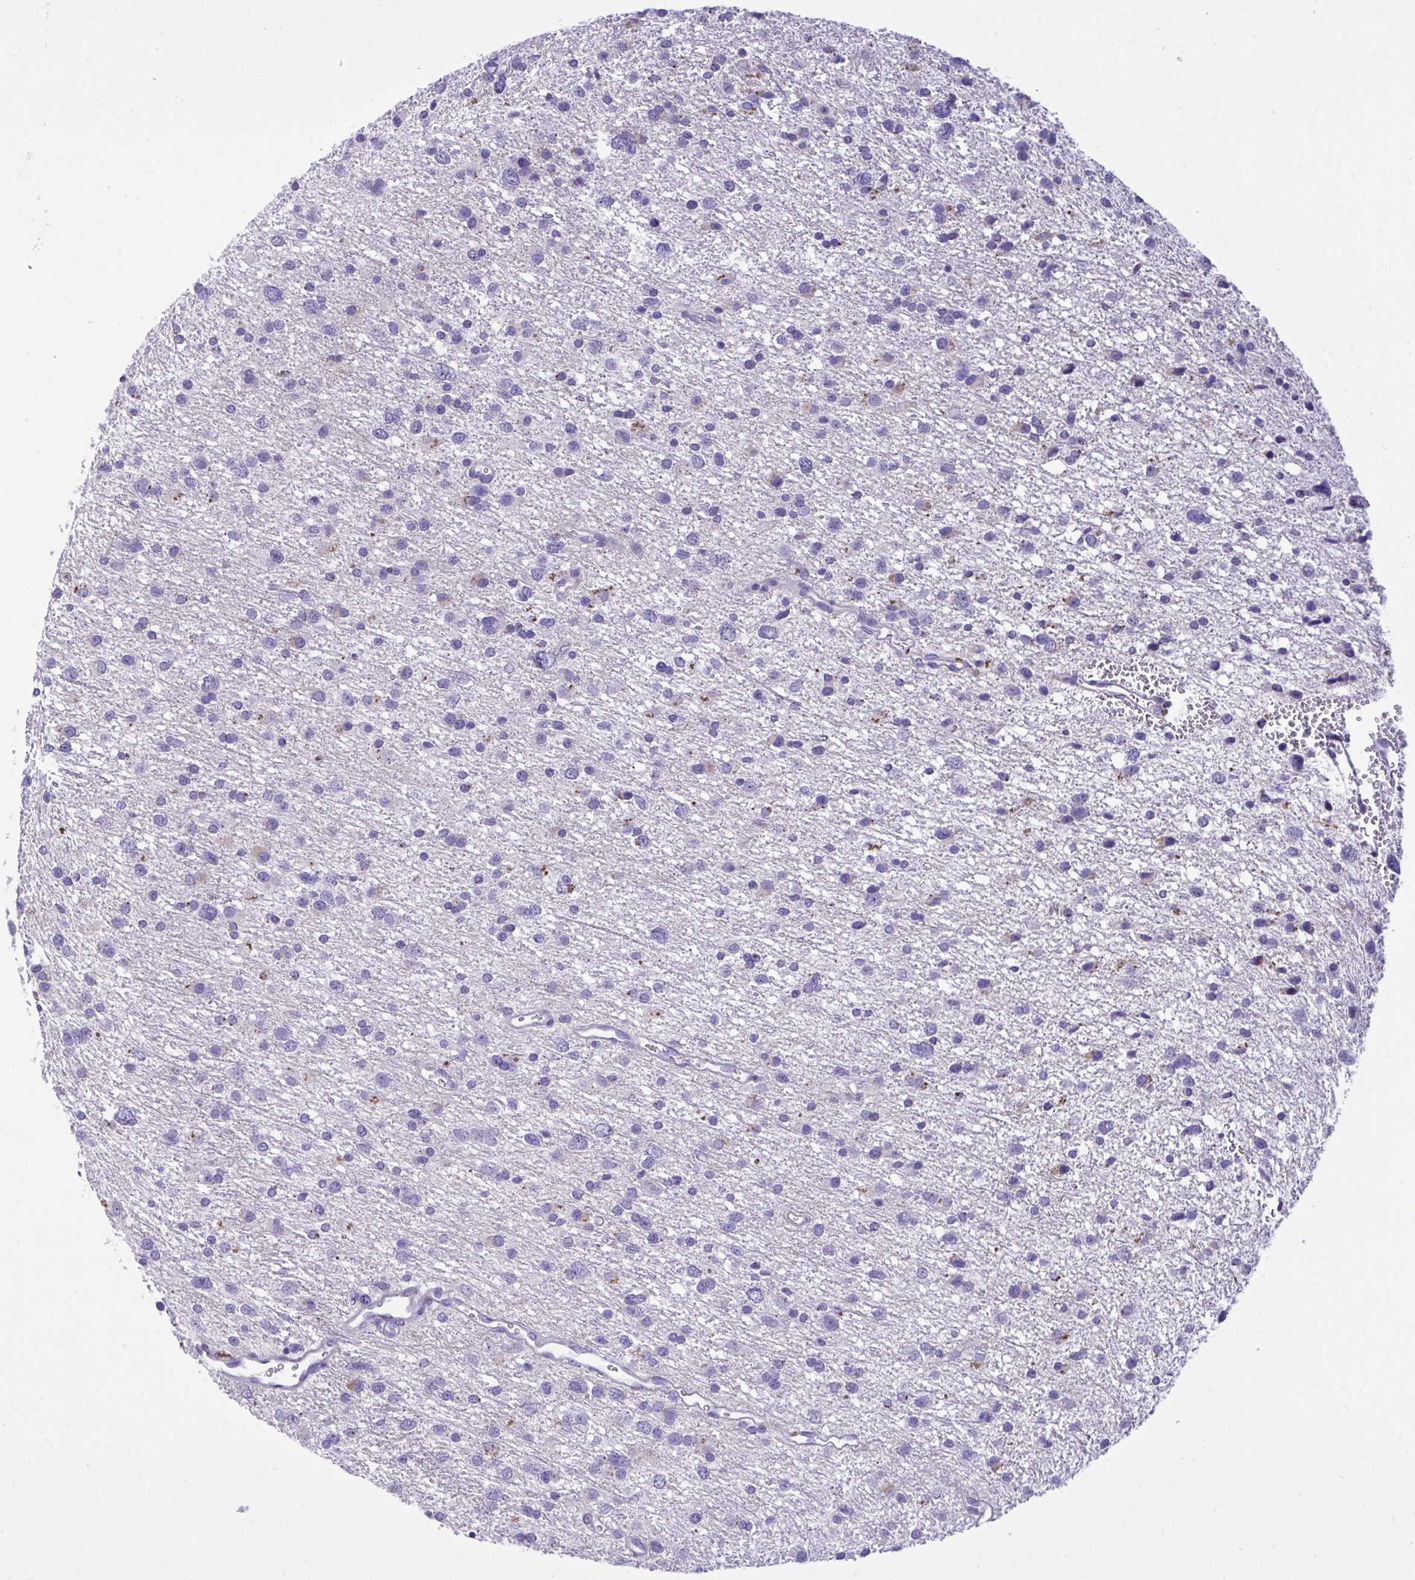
{"staining": {"intensity": "moderate", "quantity": "<25%", "location": "cytoplasmic/membranous"}, "tissue": "glioma", "cell_type": "Tumor cells", "image_type": "cancer", "snomed": [{"axis": "morphology", "description": "Glioma, malignant, Low grade"}, {"axis": "topography", "description": "Brain"}], "caption": "A micrograph showing moderate cytoplasmic/membranous staining in approximately <25% of tumor cells in malignant glioma (low-grade), as visualized by brown immunohistochemical staining.", "gene": "WDR97", "patient": {"sex": "female", "age": 55}}